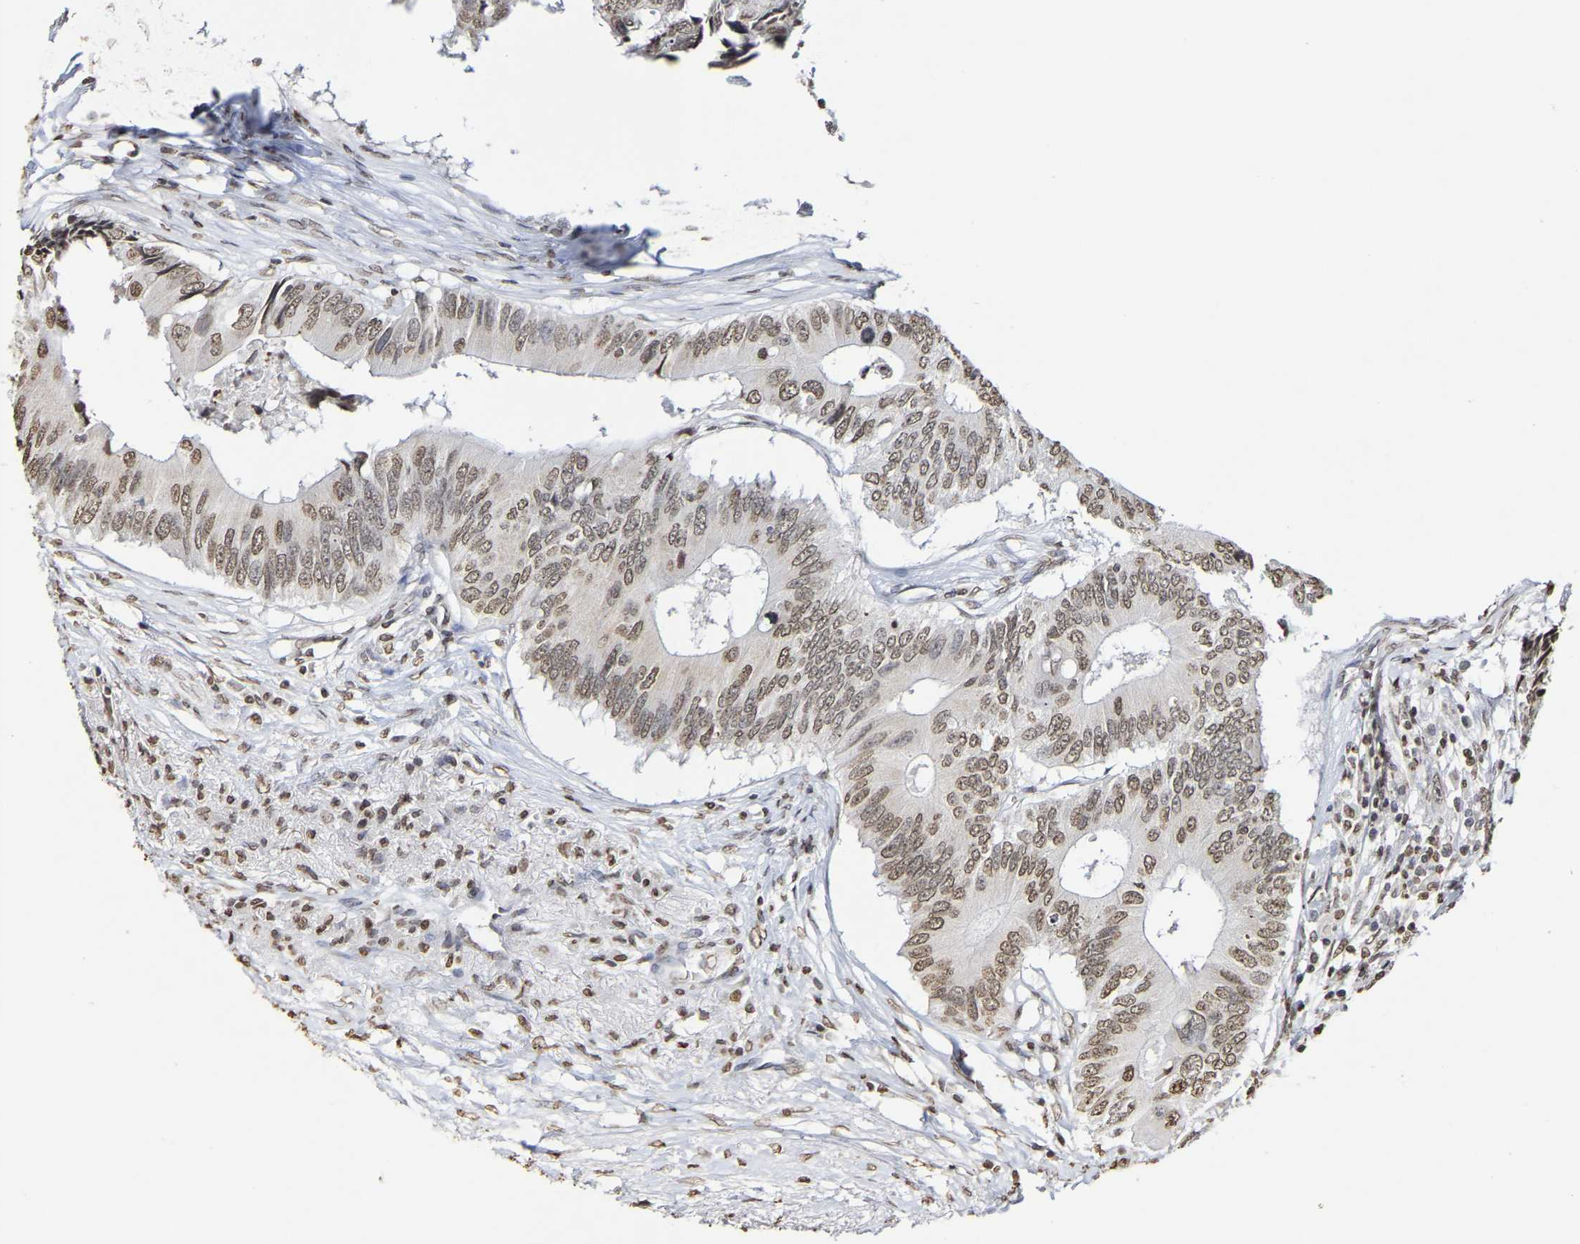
{"staining": {"intensity": "moderate", "quantity": ">75%", "location": "nuclear"}, "tissue": "colorectal cancer", "cell_type": "Tumor cells", "image_type": "cancer", "snomed": [{"axis": "morphology", "description": "Adenocarcinoma, NOS"}, {"axis": "topography", "description": "Colon"}], "caption": "IHC (DAB) staining of human colorectal cancer (adenocarcinoma) reveals moderate nuclear protein staining in approximately >75% of tumor cells.", "gene": "ATF4", "patient": {"sex": "male", "age": 71}}